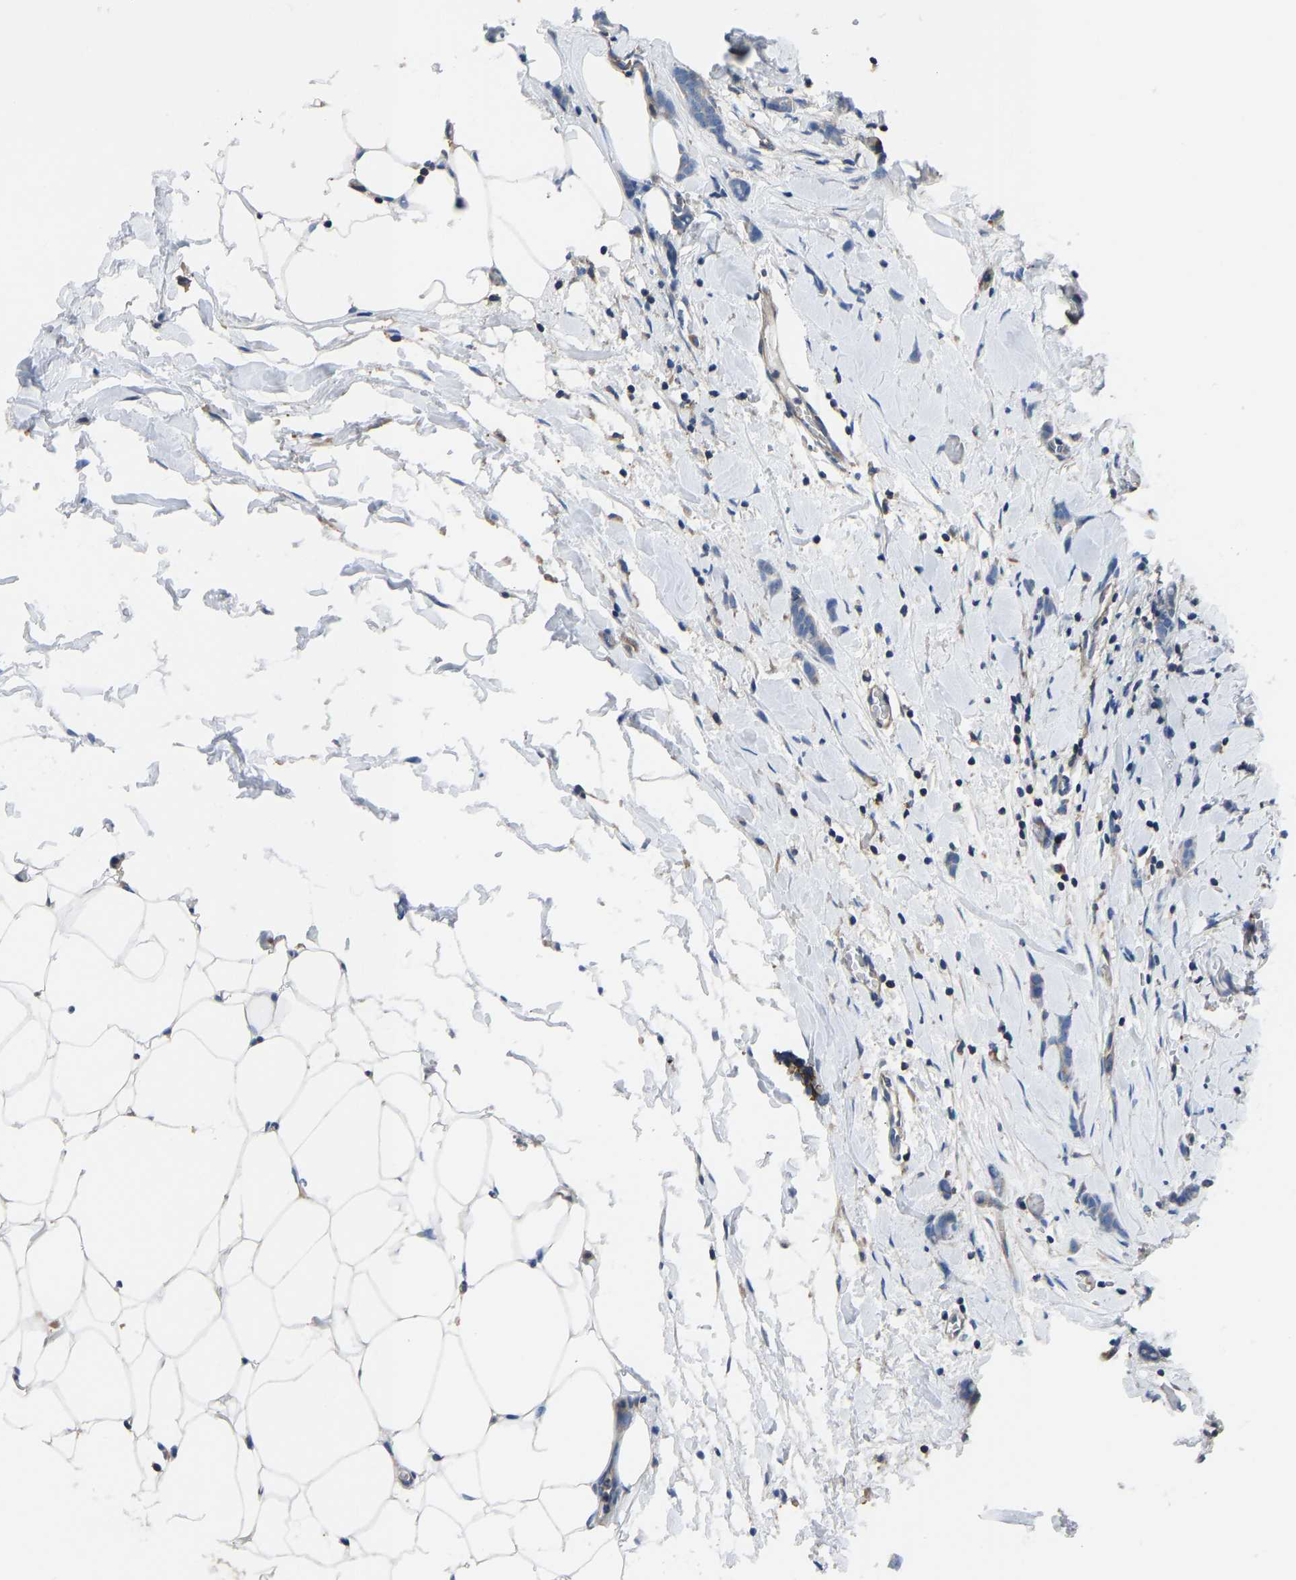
{"staining": {"intensity": "negative", "quantity": "none", "location": "none"}, "tissue": "breast cancer", "cell_type": "Tumor cells", "image_type": "cancer", "snomed": [{"axis": "morphology", "description": "Lobular carcinoma, in situ"}, {"axis": "morphology", "description": "Lobular carcinoma"}, {"axis": "topography", "description": "Breast"}], "caption": "Immunohistochemistry of lobular carcinoma in situ (breast) shows no positivity in tumor cells. The staining was performed using DAB to visualize the protein expression in brown, while the nuclei were stained in blue with hematoxylin (Magnification: 20x).", "gene": "PRKAR1A", "patient": {"sex": "female", "age": 41}}